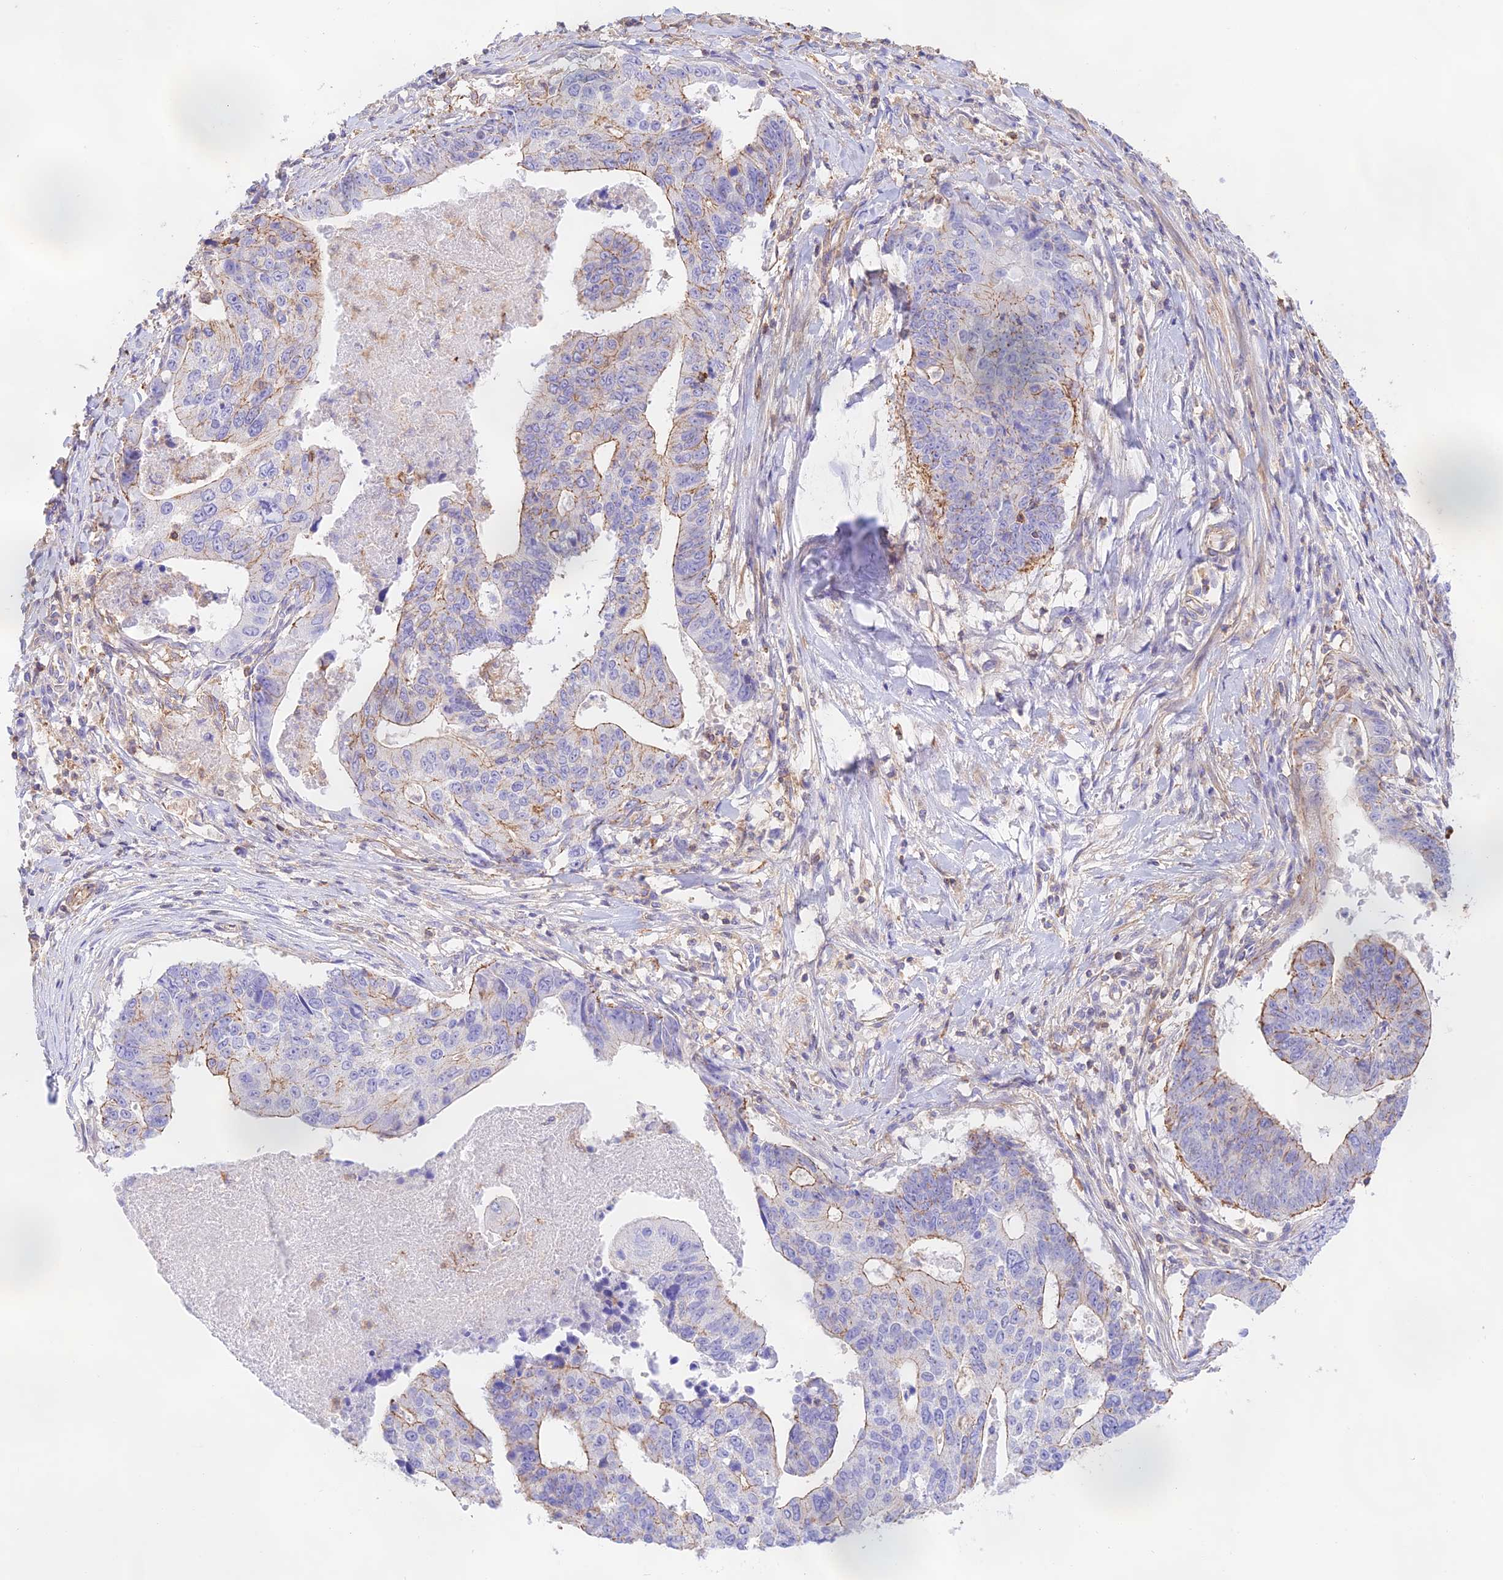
{"staining": {"intensity": "moderate", "quantity": "<25%", "location": "cytoplasmic/membranous"}, "tissue": "stomach cancer", "cell_type": "Tumor cells", "image_type": "cancer", "snomed": [{"axis": "morphology", "description": "Adenocarcinoma, NOS"}, {"axis": "topography", "description": "Stomach"}], "caption": "Immunohistochemical staining of stomach cancer (adenocarcinoma) demonstrates low levels of moderate cytoplasmic/membranous positivity in about <25% of tumor cells.", "gene": "DENND1C", "patient": {"sex": "male", "age": 59}}